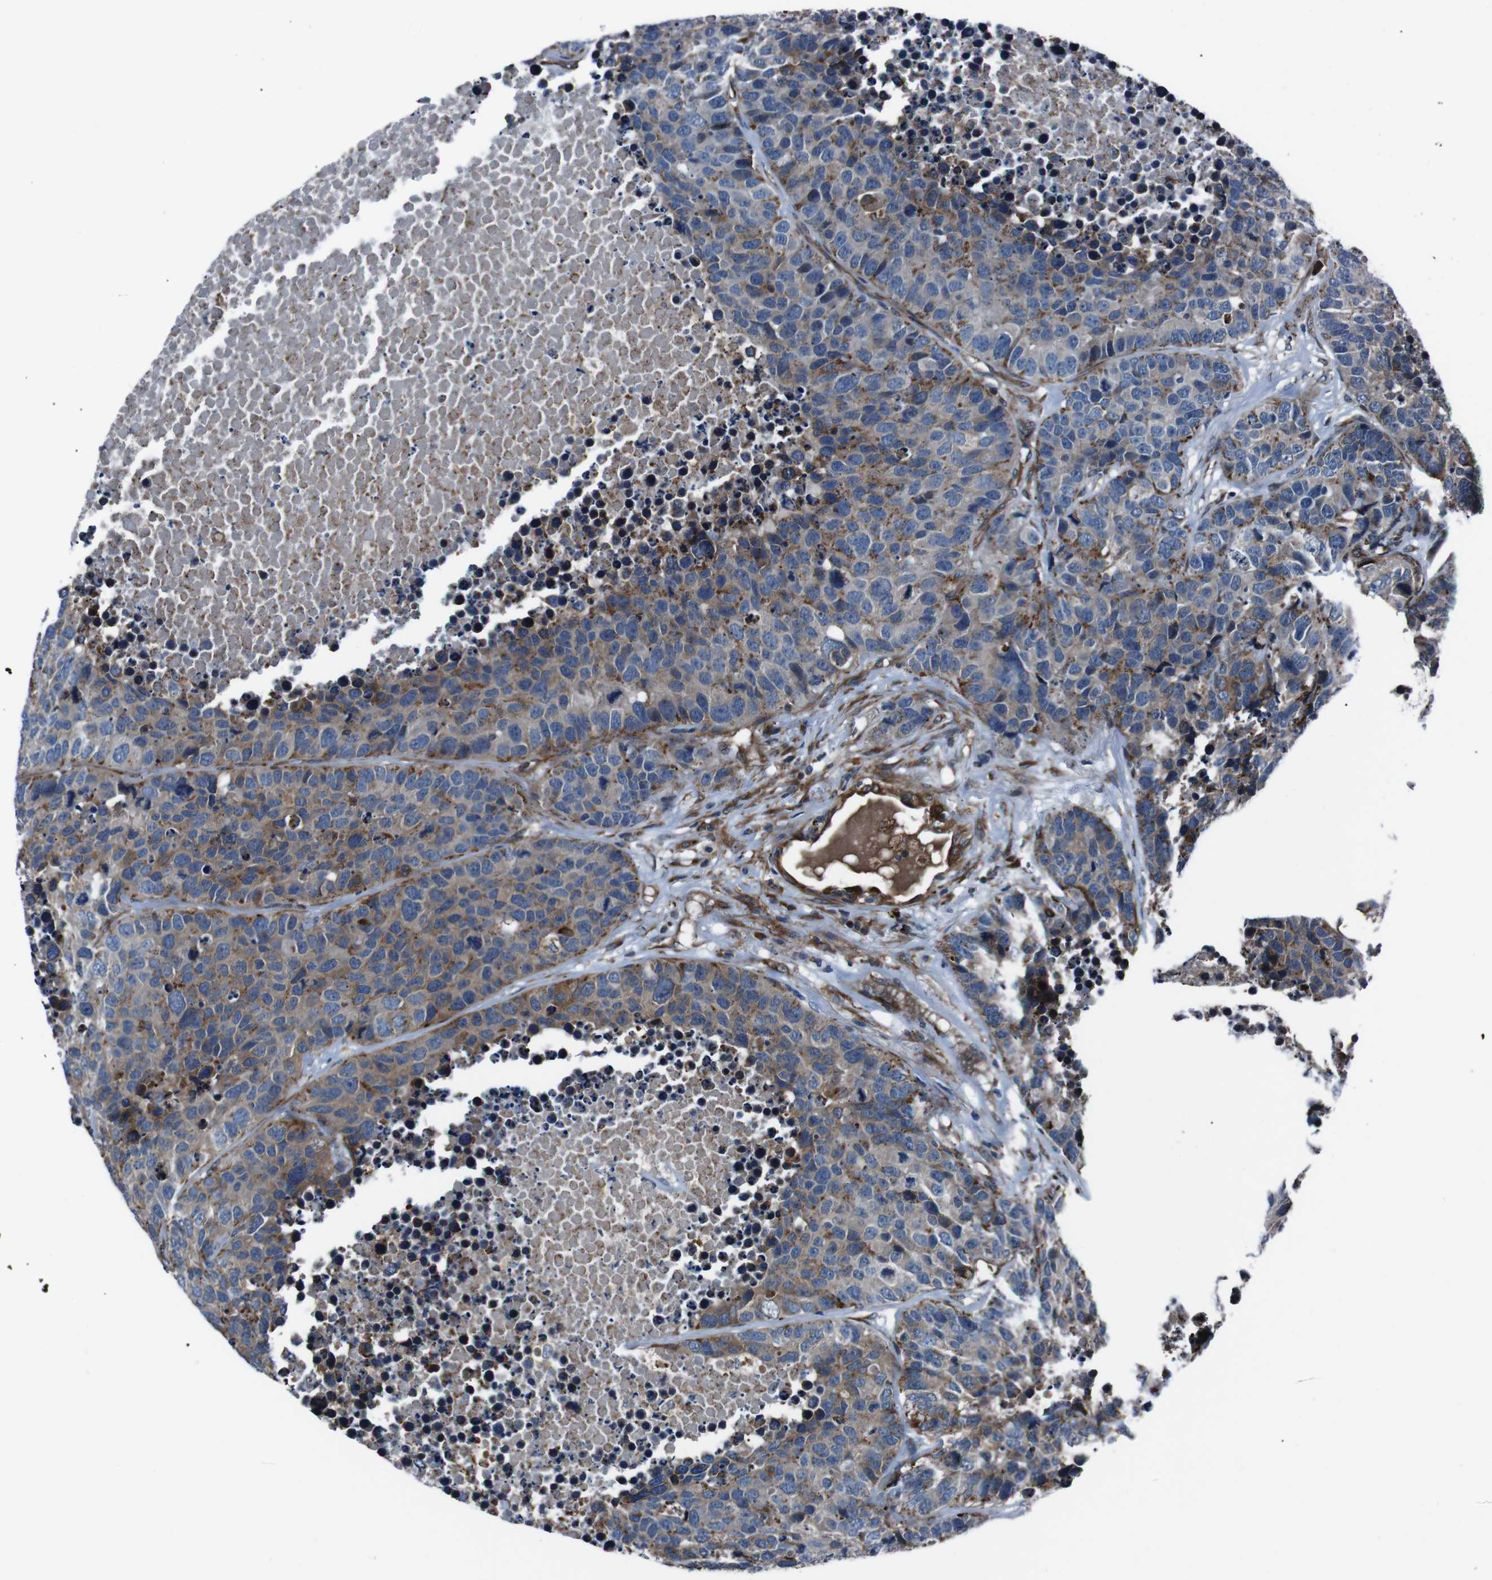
{"staining": {"intensity": "moderate", "quantity": "25%-75%", "location": "cytoplasmic/membranous"}, "tissue": "carcinoid", "cell_type": "Tumor cells", "image_type": "cancer", "snomed": [{"axis": "morphology", "description": "Carcinoid, malignant, NOS"}, {"axis": "topography", "description": "Lung"}], "caption": "IHC micrograph of carcinoid (malignant) stained for a protein (brown), which shows medium levels of moderate cytoplasmic/membranous staining in about 25%-75% of tumor cells.", "gene": "EIF4A2", "patient": {"sex": "male", "age": 60}}